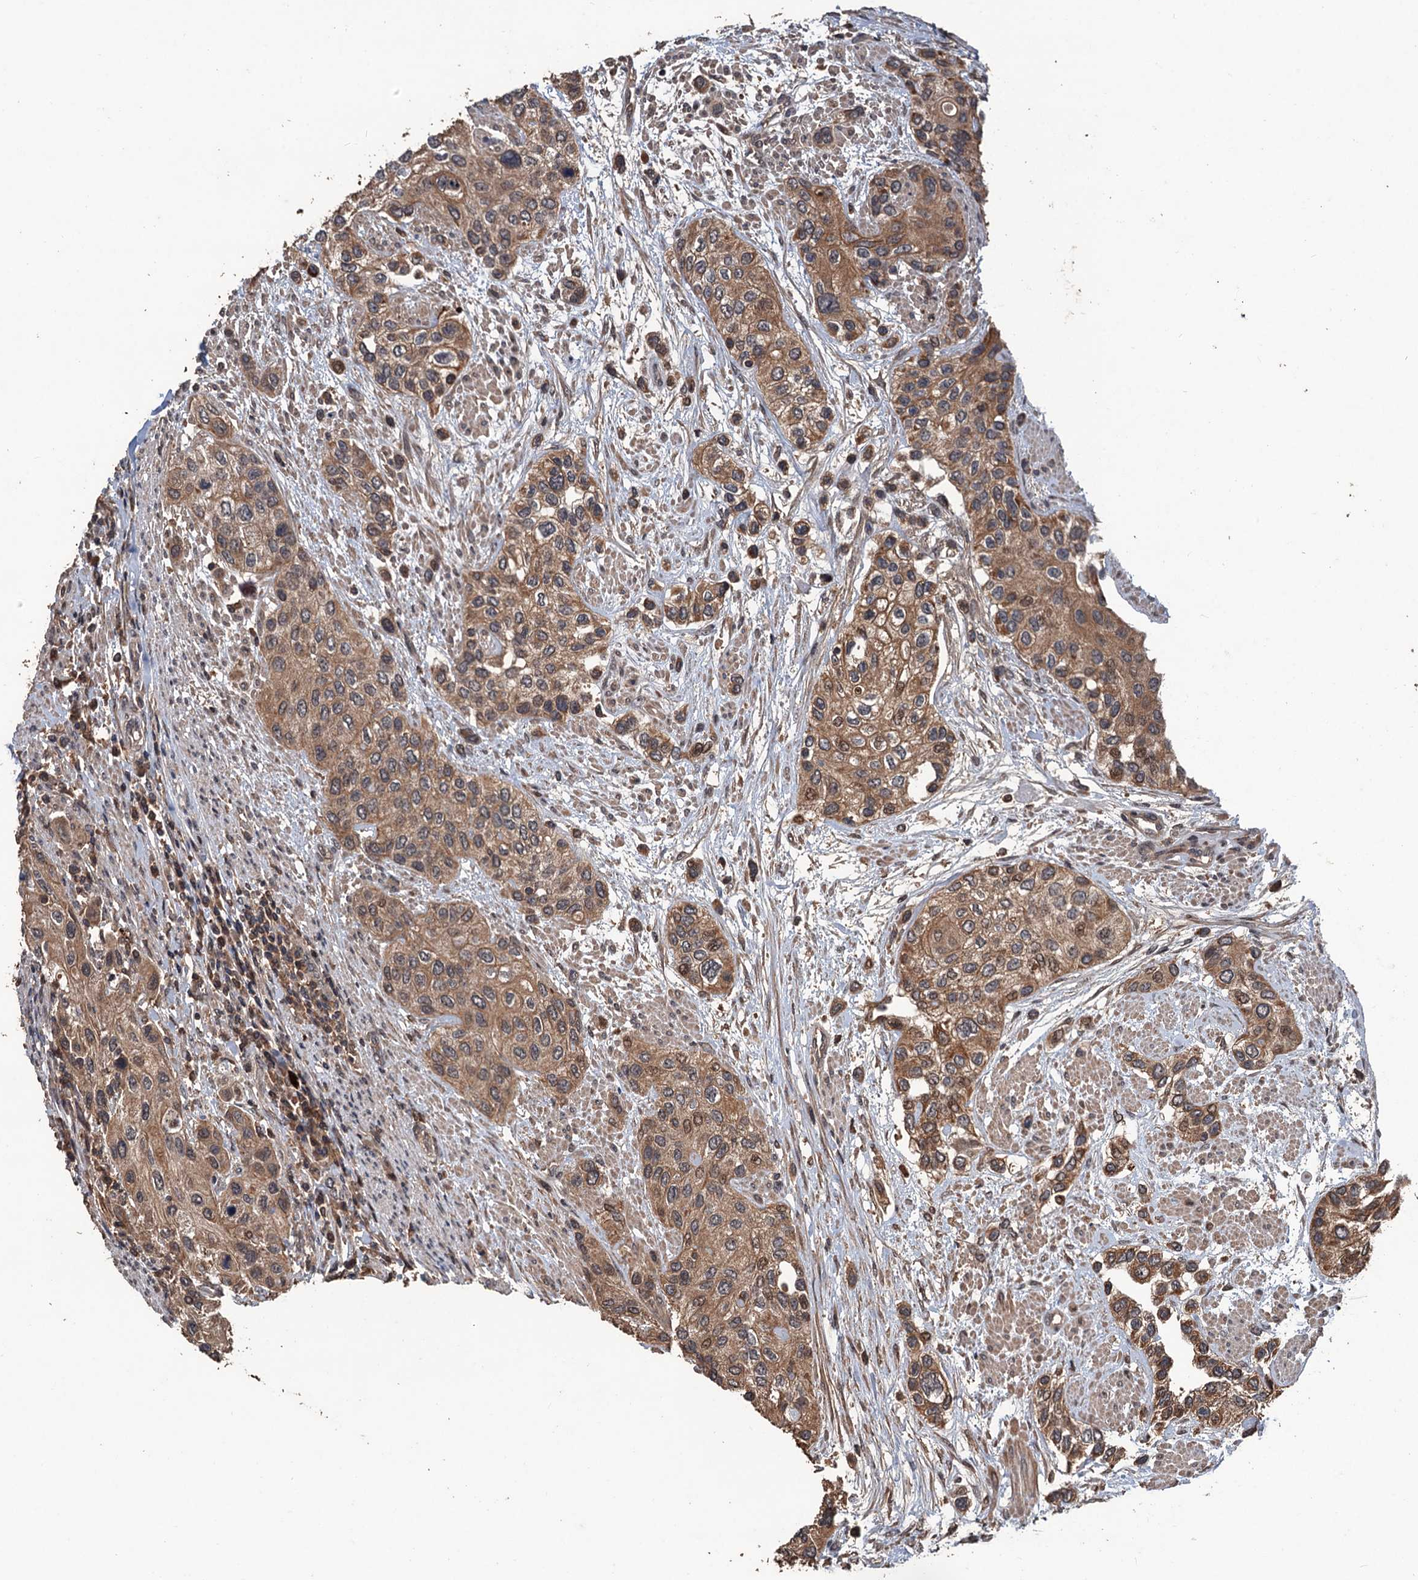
{"staining": {"intensity": "moderate", "quantity": ">75%", "location": "cytoplasmic/membranous,nuclear"}, "tissue": "urothelial cancer", "cell_type": "Tumor cells", "image_type": "cancer", "snomed": [{"axis": "morphology", "description": "Normal tissue, NOS"}, {"axis": "morphology", "description": "Urothelial carcinoma, High grade"}, {"axis": "topography", "description": "Vascular tissue"}, {"axis": "topography", "description": "Urinary bladder"}], "caption": "Immunohistochemistry (IHC) image of human urothelial cancer stained for a protein (brown), which reveals medium levels of moderate cytoplasmic/membranous and nuclear expression in approximately >75% of tumor cells.", "gene": "ZNF438", "patient": {"sex": "female", "age": 56}}